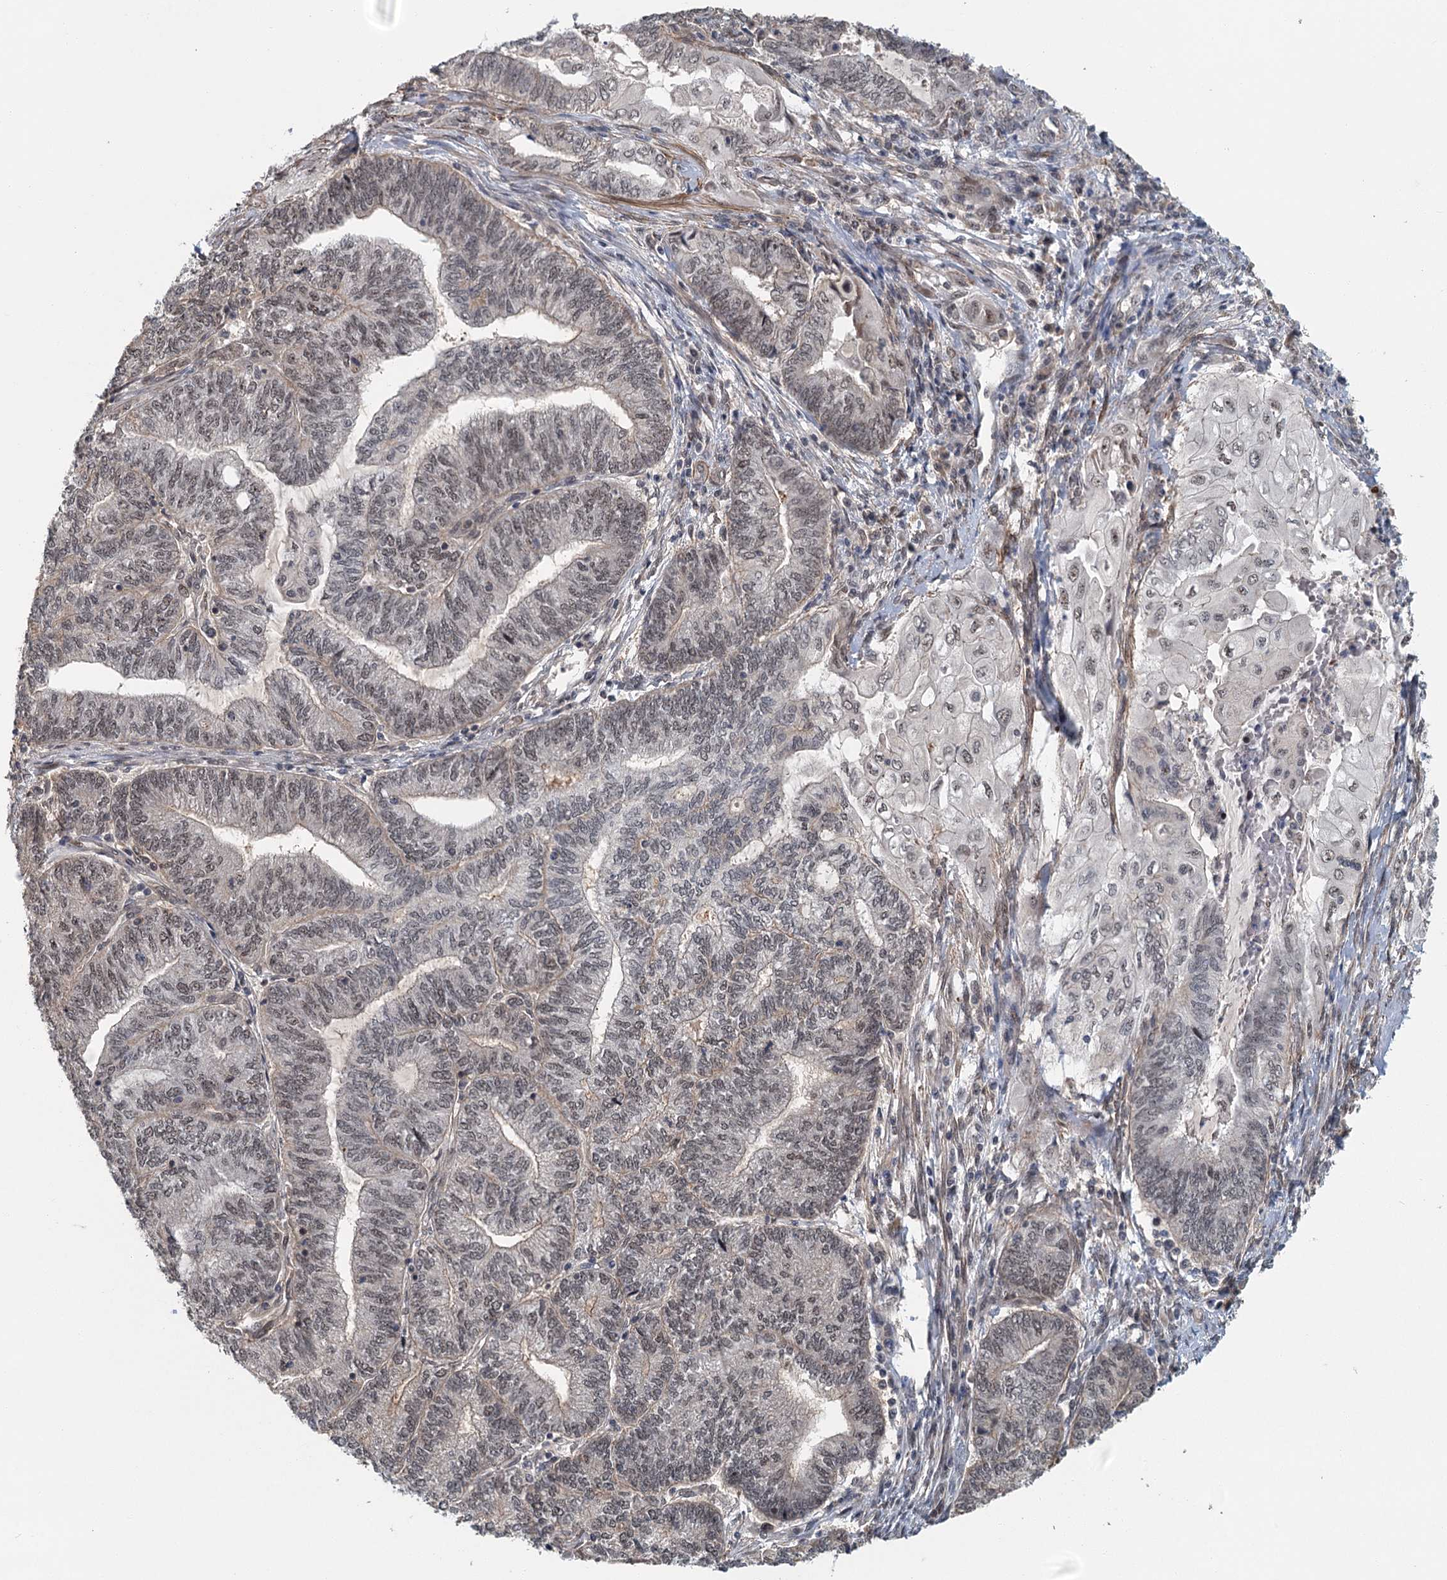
{"staining": {"intensity": "weak", "quantity": ">75%", "location": "nuclear"}, "tissue": "endometrial cancer", "cell_type": "Tumor cells", "image_type": "cancer", "snomed": [{"axis": "morphology", "description": "Adenocarcinoma, NOS"}, {"axis": "topography", "description": "Uterus"}, {"axis": "topography", "description": "Endometrium"}], "caption": "Protein expression analysis of adenocarcinoma (endometrial) displays weak nuclear expression in about >75% of tumor cells.", "gene": "TAS2R42", "patient": {"sex": "female", "age": 70}}